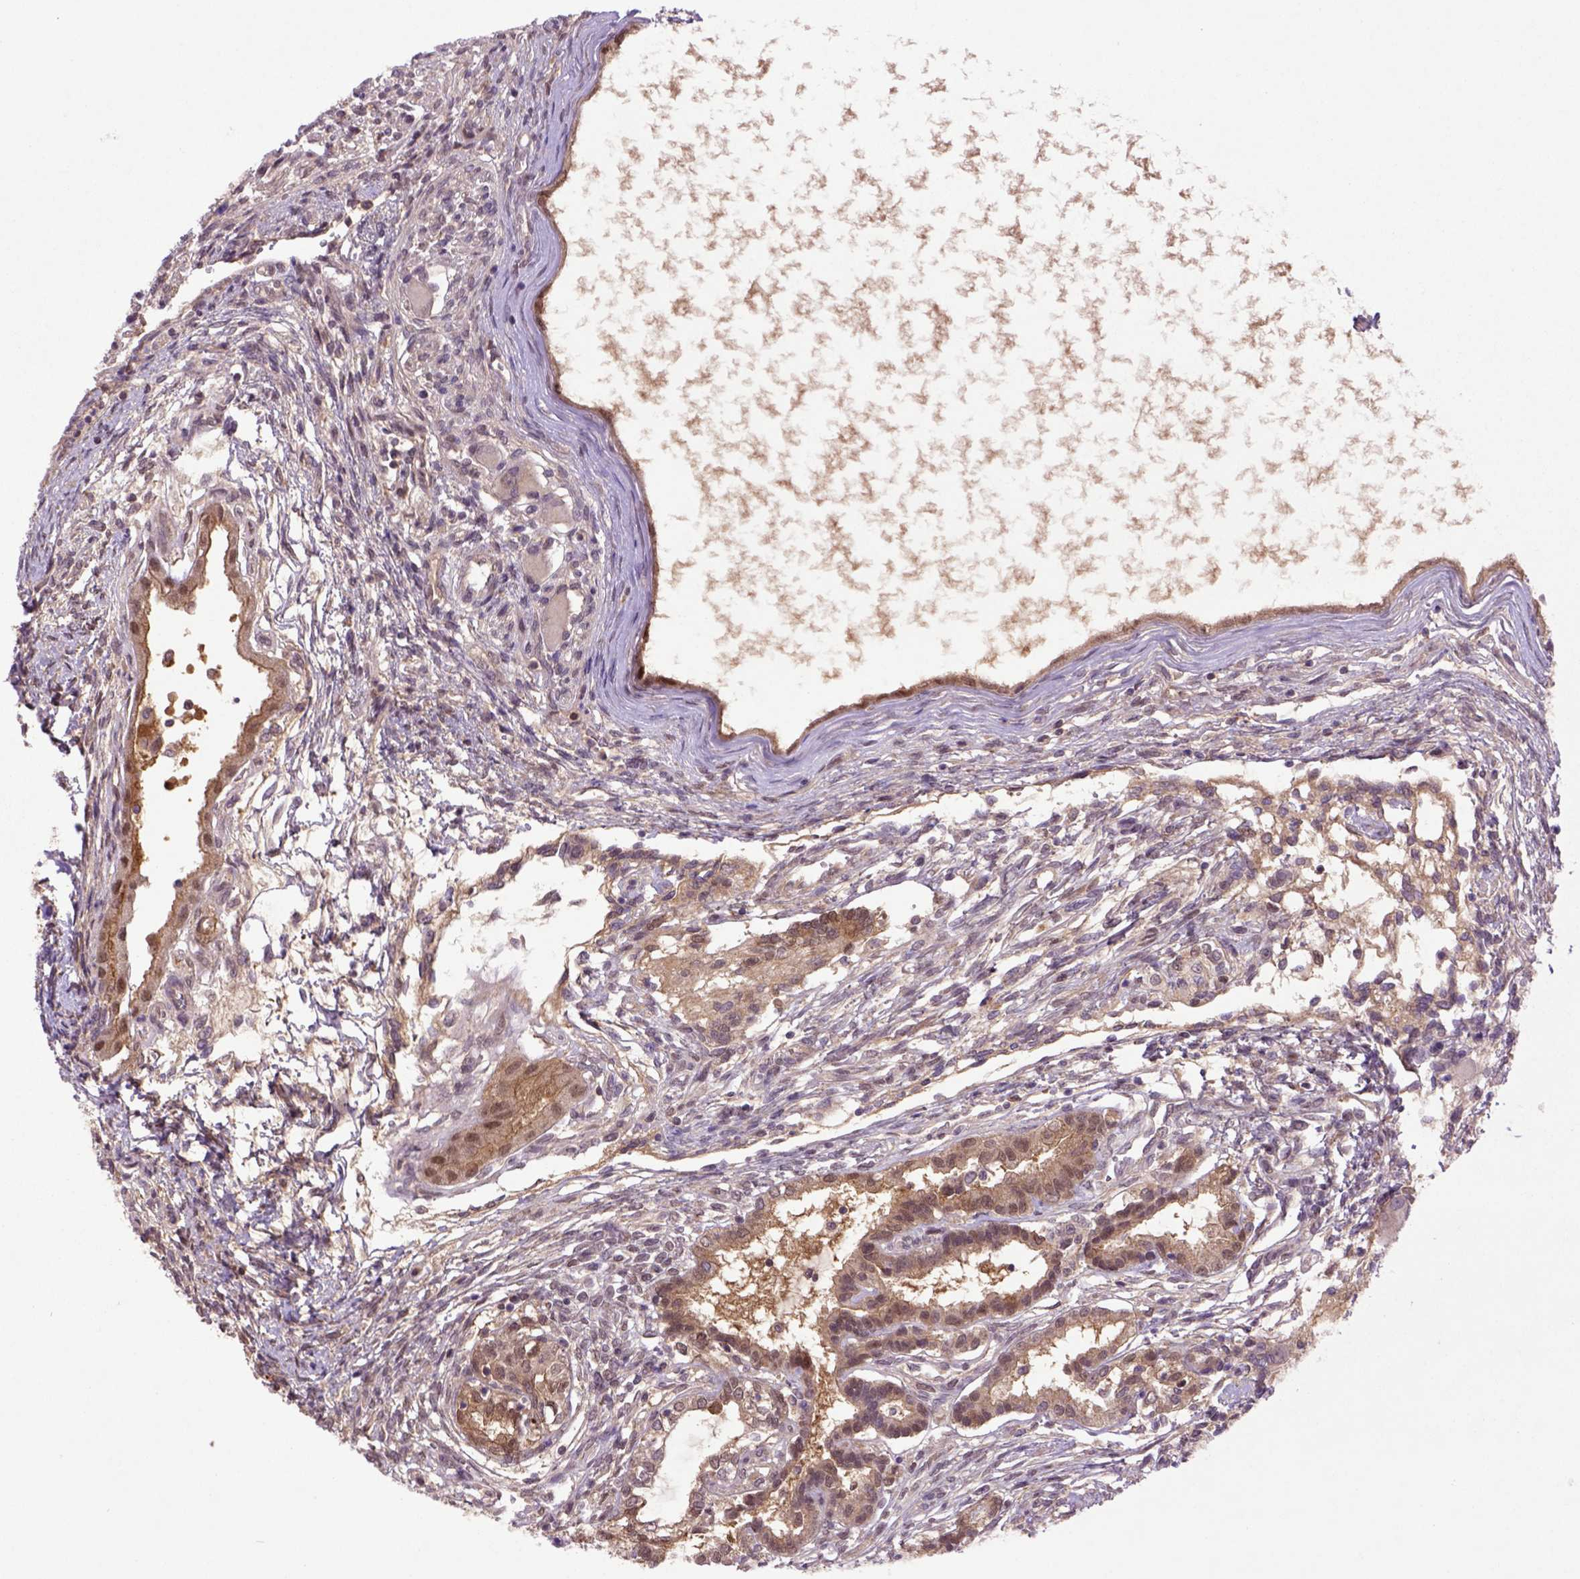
{"staining": {"intensity": "moderate", "quantity": ">75%", "location": "cytoplasmic/membranous,nuclear"}, "tissue": "testis cancer", "cell_type": "Tumor cells", "image_type": "cancer", "snomed": [{"axis": "morphology", "description": "Carcinoma, Embryonal, NOS"}, {"axis": "topography", "description": "Testis"}], "caption": "IHC image of human testis embryonal carcinoma stained for a protein (brown), which exhibits medium levels of moderate cytoplasmic/membranous and nuclear staining in approximately >75% of tumor cells.", "gene": "HSPBP1", "patient": {"sex": "male", "age": 37}}